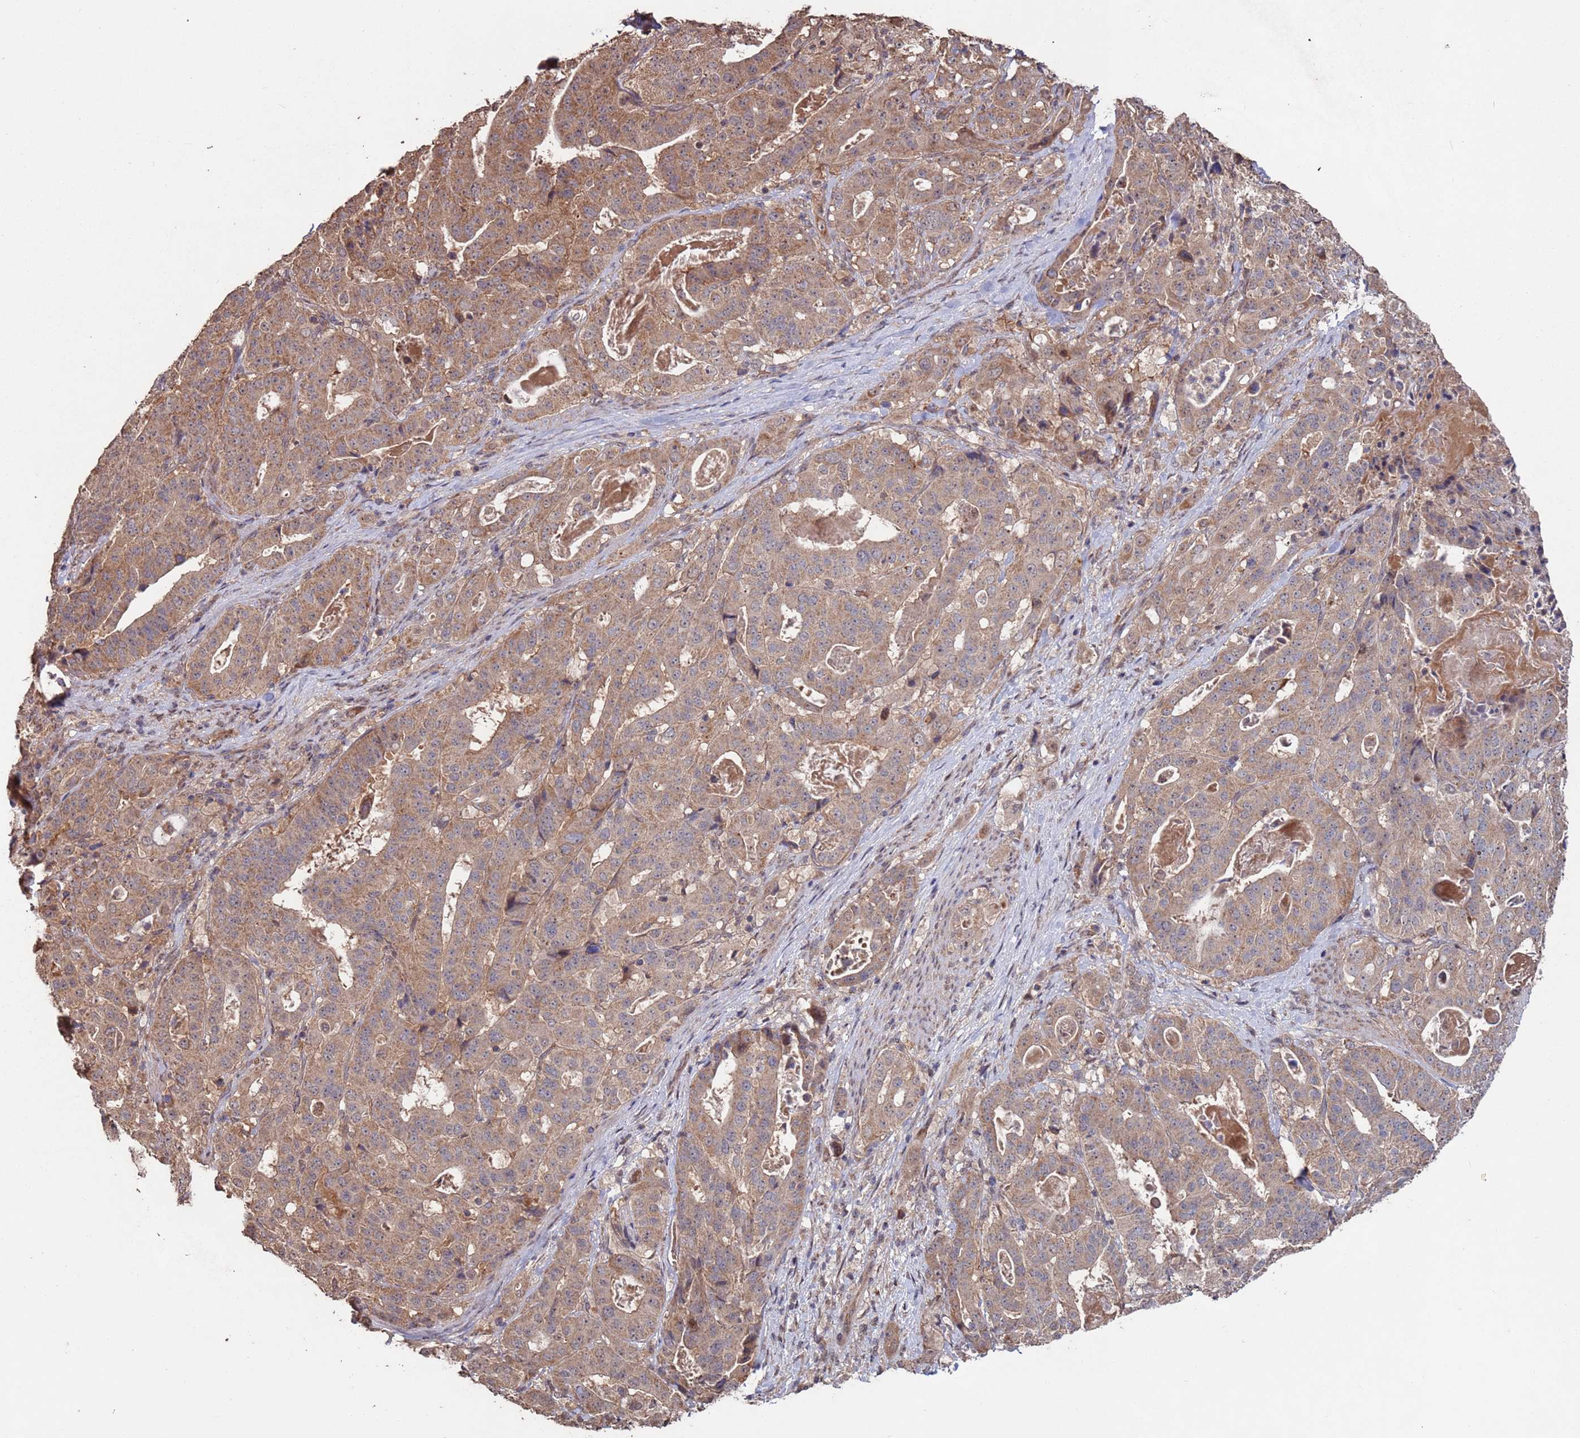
{"staining": {"intensity": "moderate", "quantity": ">75%", "location": "cytoplasmic/membranous"}, "tissue": "stomach cancer", "cell_type": "Tumor cells", "image_type": "cancer", "snomed": [{"axis": "morphology", "description": "Adenocarcinoma, NOS"}, {"axis": "topography", "description": "Stomach"}], "caption": "Tumor cells demonstrate medium levels of moderate cytoplasmic/membranous staining in approximately >75% of cells in human stomach cancer (adenocarcinoma). (IHC, brightfield microscopy, high magnification).", "gene": "PRR7", "patient": {"sex": "male", "age": 48}}